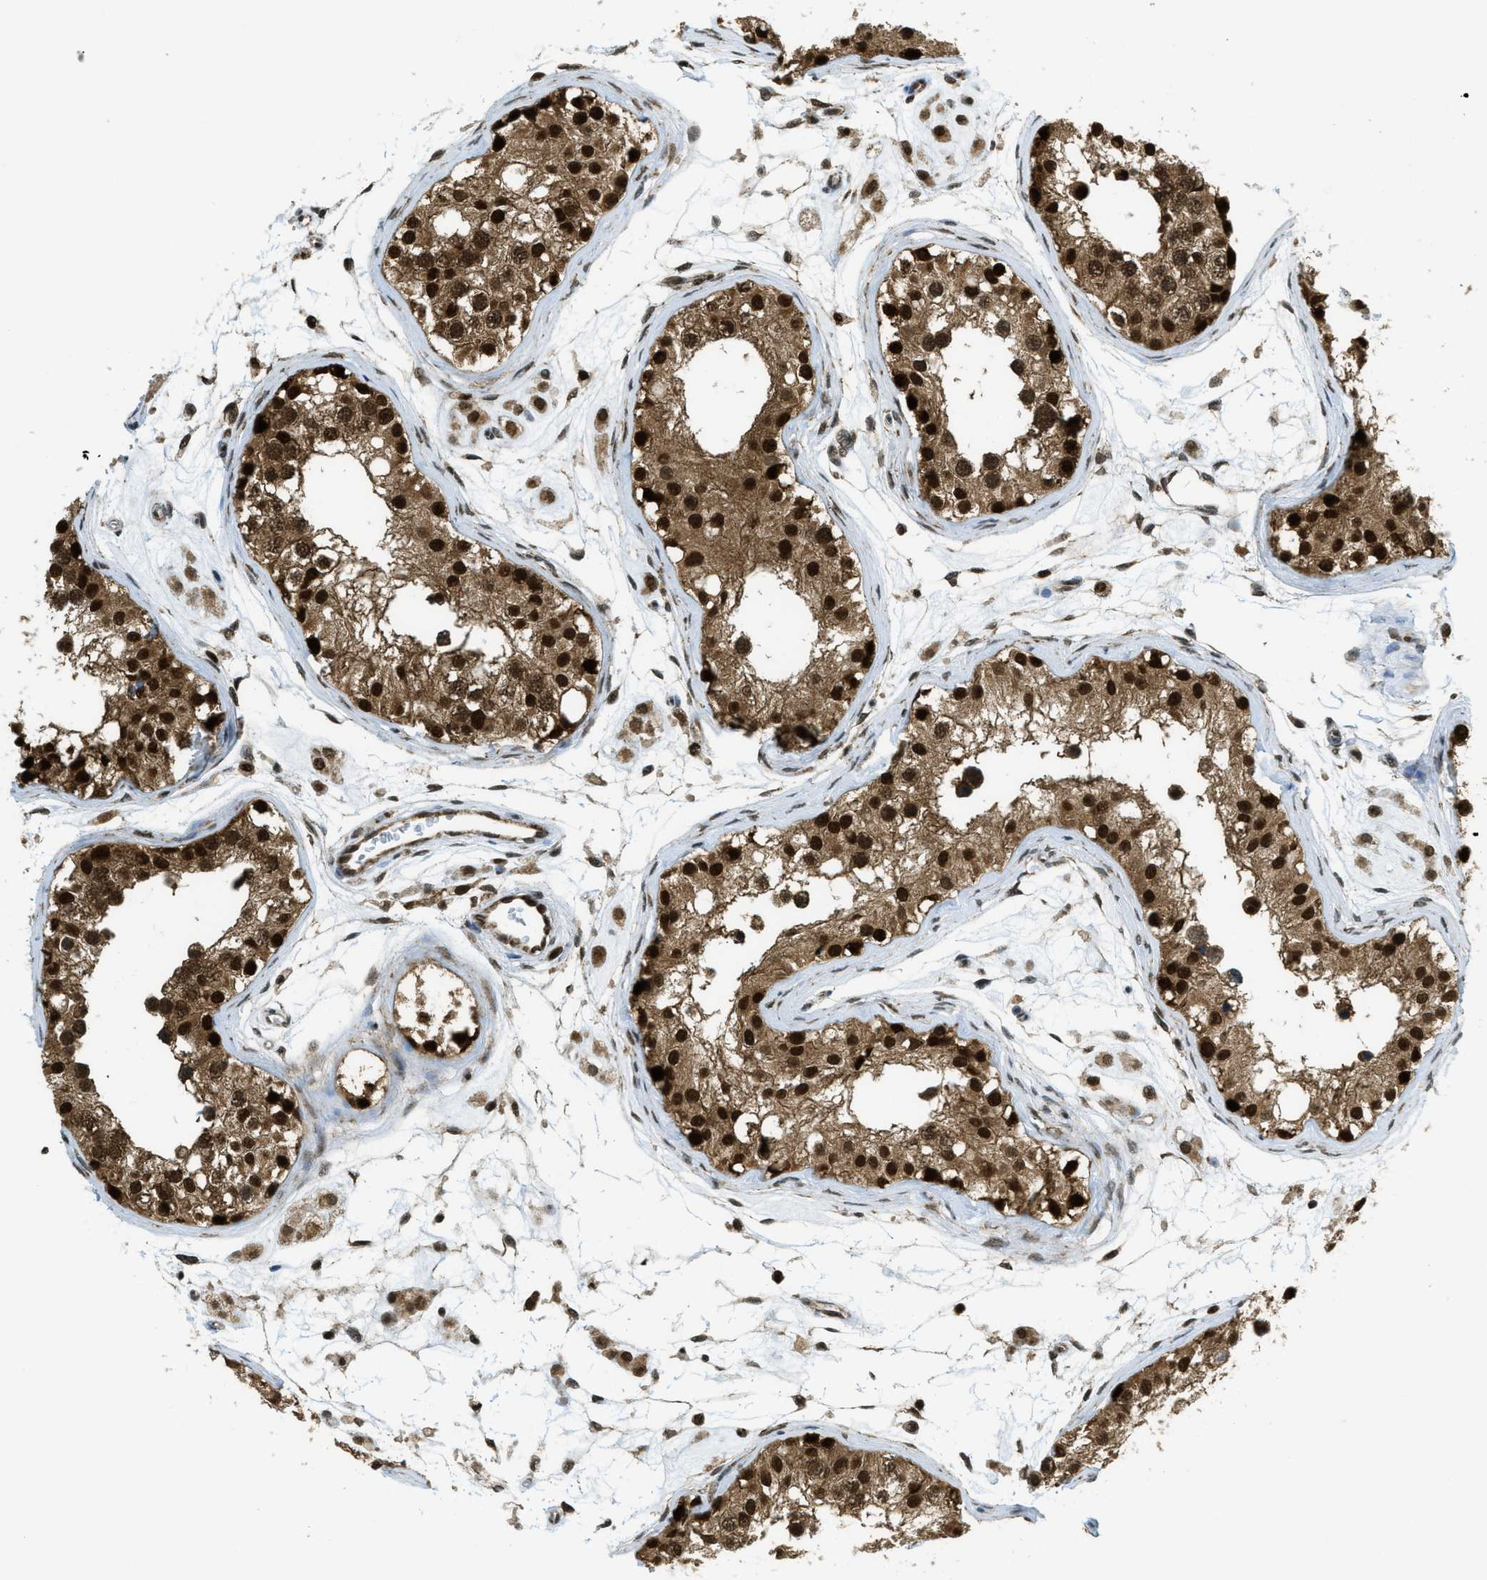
{"staining": {"intensity": "strong", "quantity": ">75%", "location": "cytoplasmic/membranous,nuclear"}, "tissue": "testis", "cell_type": "Cells in seminiferous ducts", "image_type": "normal", "snomed": [{"axis": "morphology", "description": "Normal tissue, NOS"}, {"axis": "morphology", "description": "Adenocarcinoma, metastatic, NOS"}, {"axis": "topography", "description": "Testis"}], "caption": "About >75% of cells in seminiferous ducts in benign human testis exhibit strong cytoplasmic/membranous,nuclear protein staining as visualized by brown immunohistochemical staining.", "gene": "TNPO1", "patient": {"sex": "male", "age": 26}}